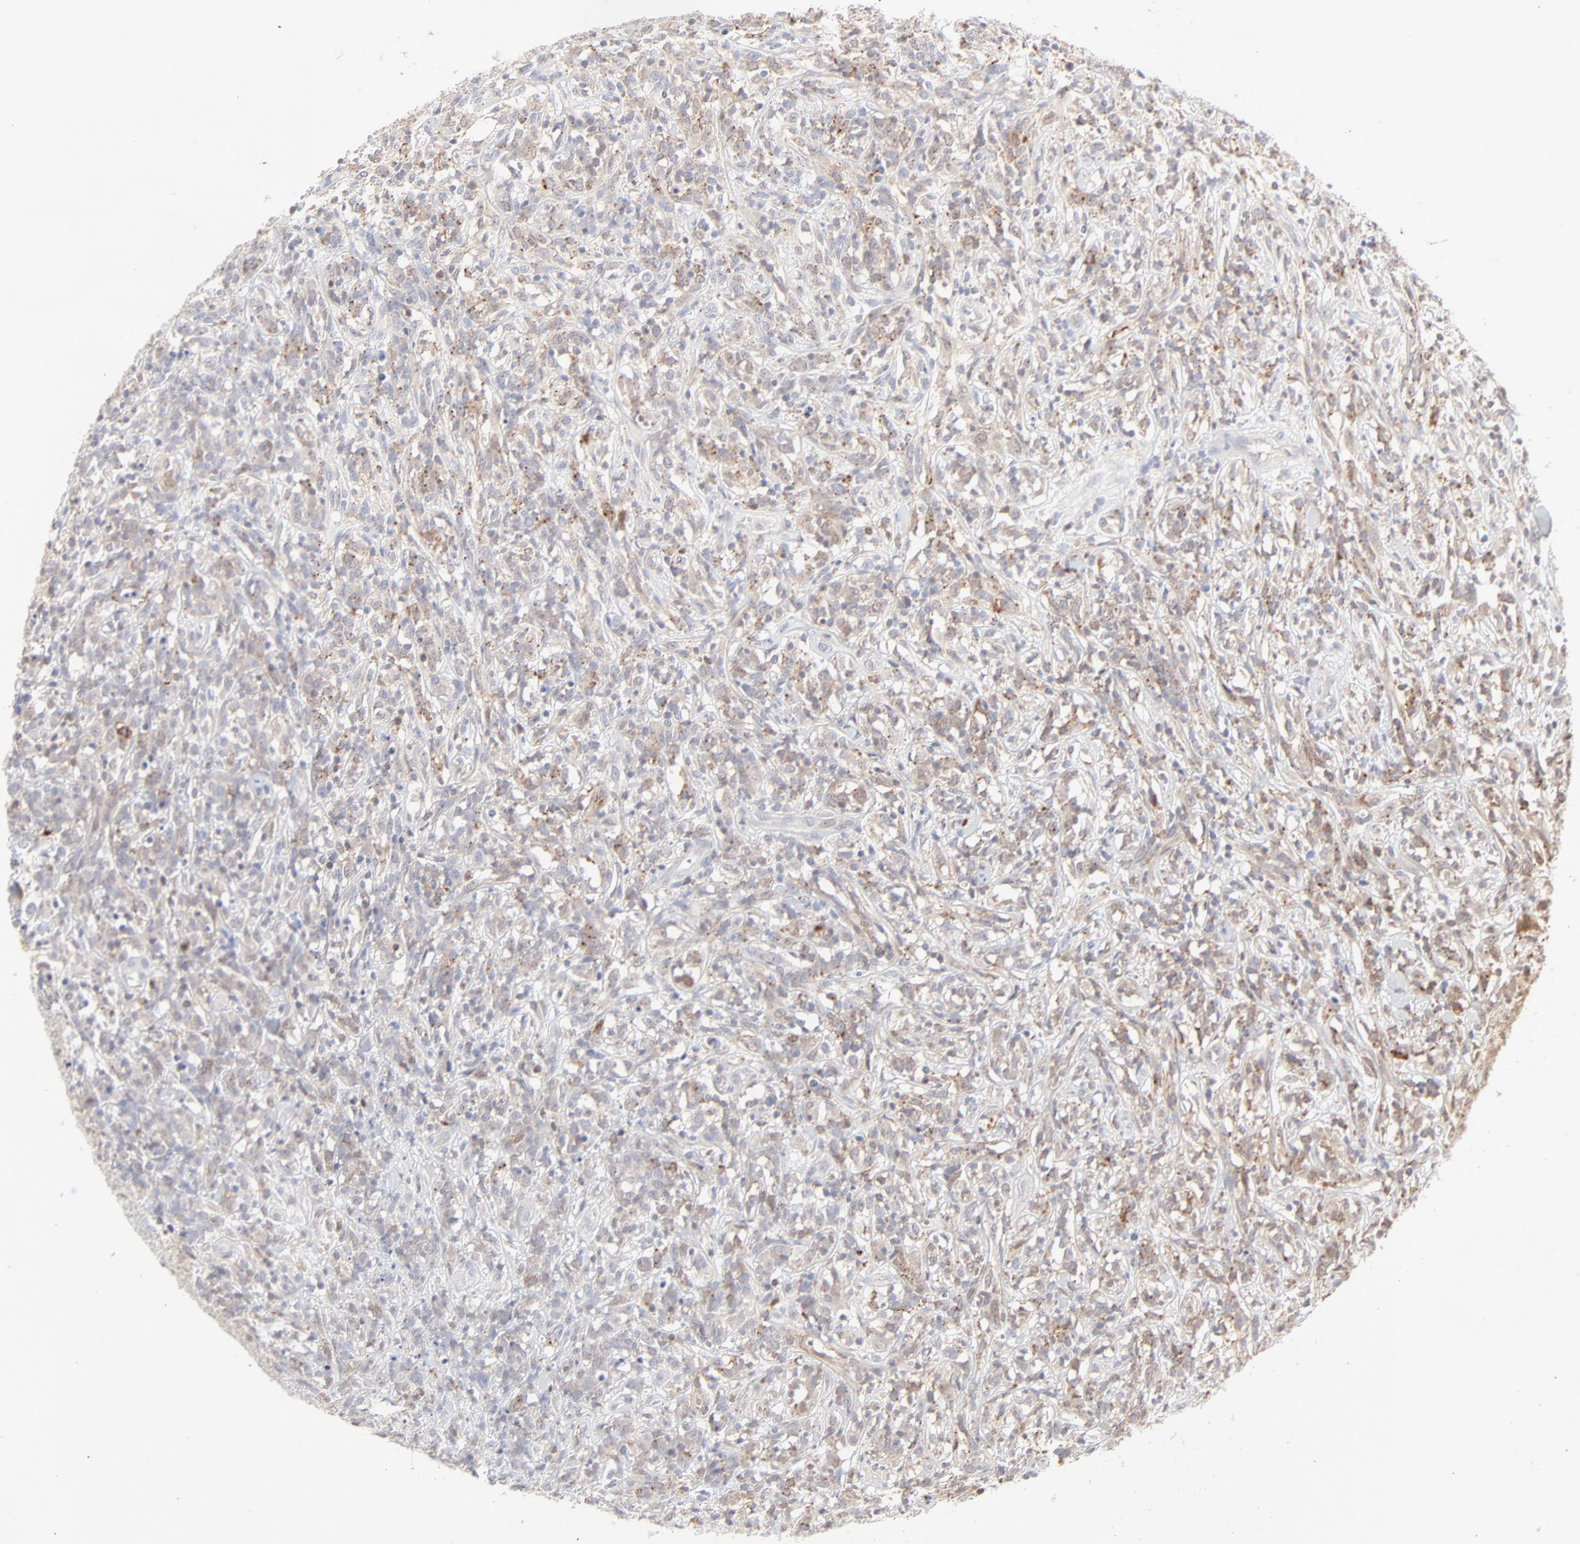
{"staining": {"intensity": "negative", "quantity": "none", "location": "none"}, "tissue": "lymphoma", "cell_type": "Tumor cells", "image_type": "cancer", "snomed": [{"axis": "morphology", "description": "Malignant lymphoma, non-Hodgkin's type, High grade"}, {"axis": "topography", "description": "Lymph node"}], "caption": "An immunohistochemistry (IHC) photomicrograph of lymphoma is shown. There is no staining in tumor cells of lymphoma.", "gene": "CDK6", "patient": {"sex": "female", "age": 73}}